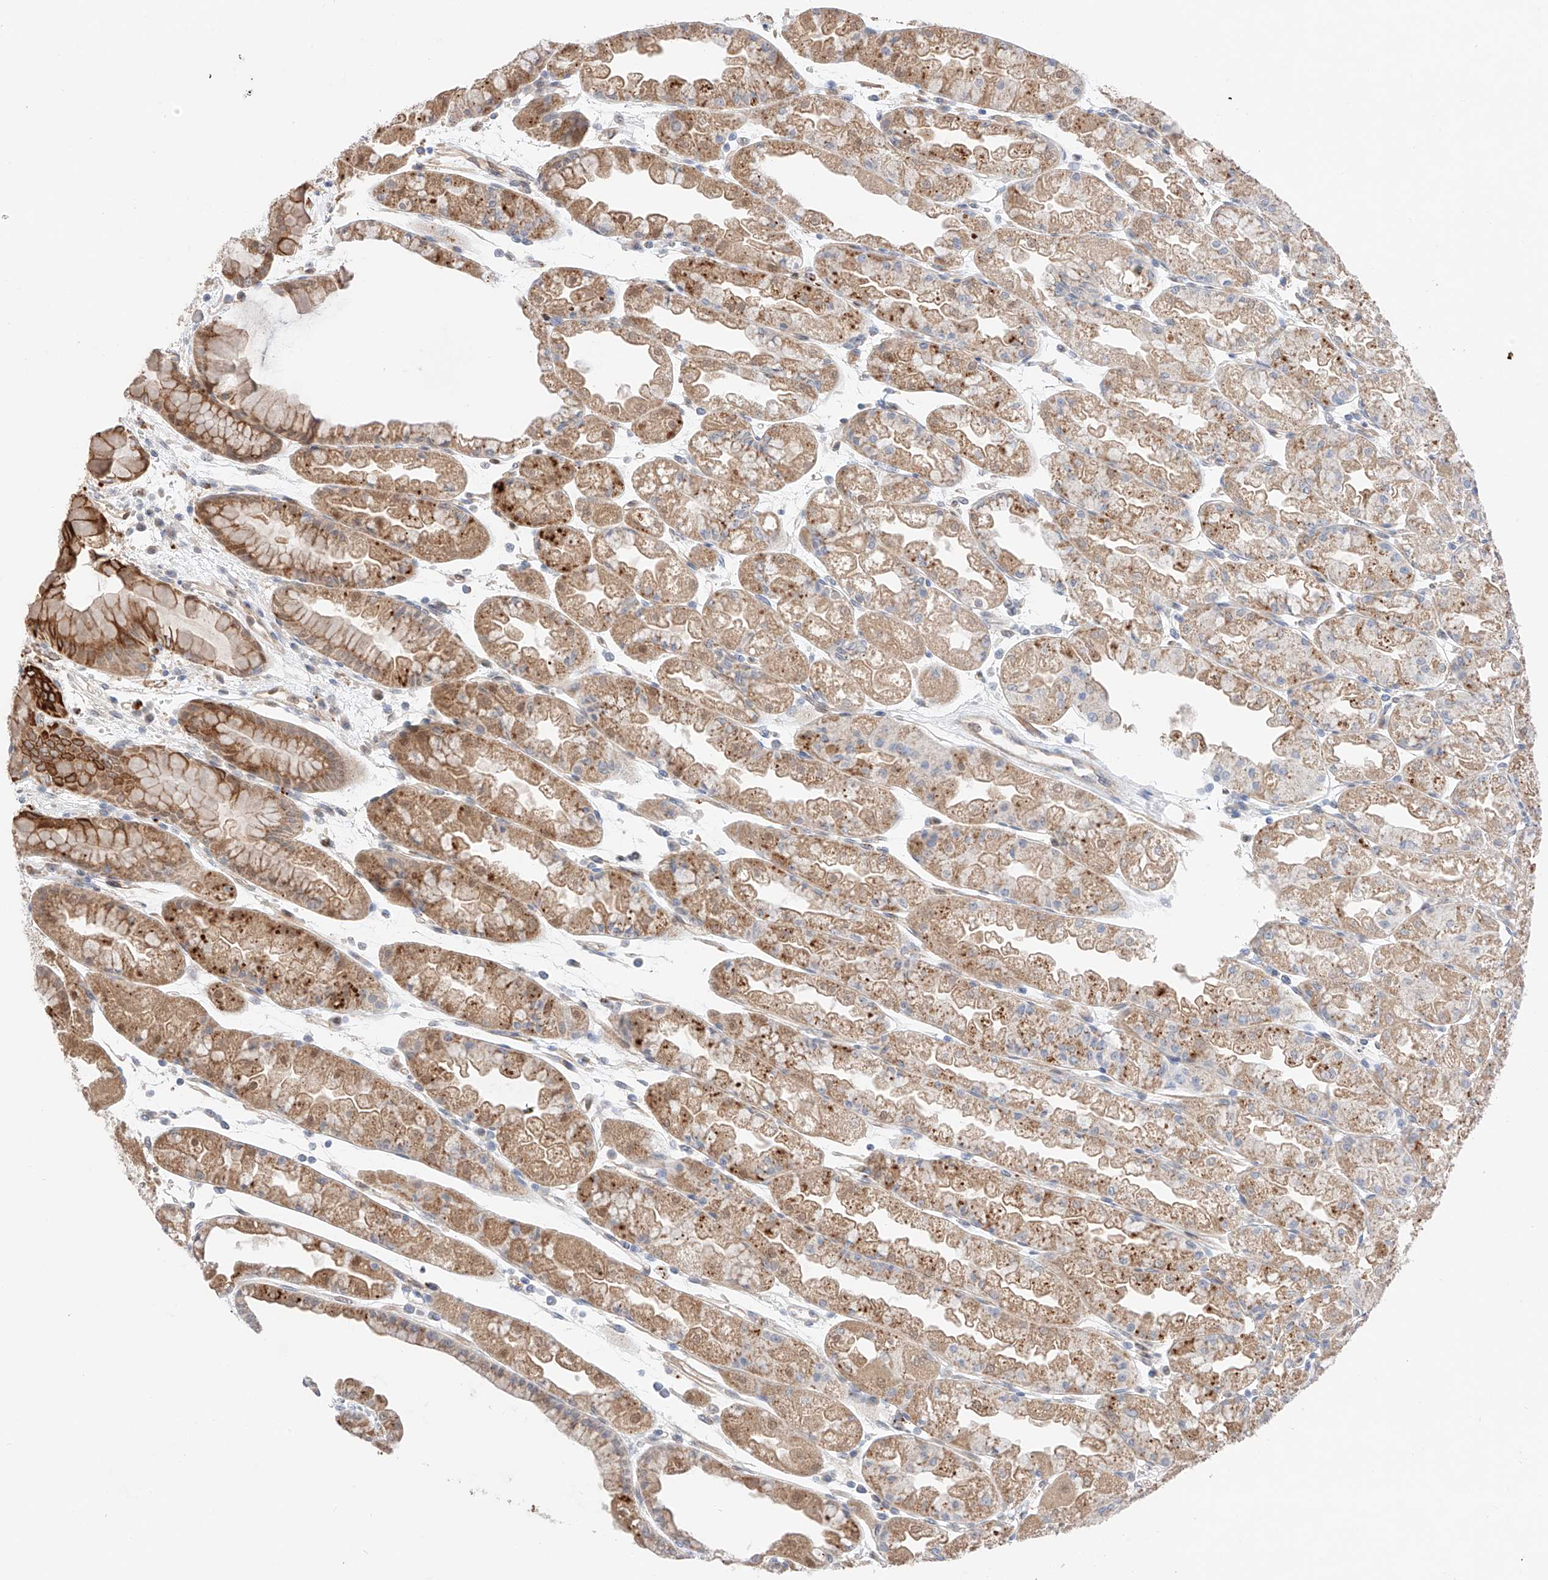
{"staining": {"intensity": "moderate", "quantity": ">75%", "location": "cytoplasmic/membranous,nuclear"}, "tissue": "stomach", "cell_type": "Glandular cells", "image_type": "normal", "snomed": [{"axis": "morphology", "description": "Normal tissue, NOS"}, {"axis": "topography", "description": "Stomach, upper"}], "caption": "Immunohistochemical staining of normal stomach shows medium levels of moderate cytoplasmic/membranous,nuclear positivity in about >75% of glandular cells.", "gene": "GCNT1", "patient": {"sex": "male", "age": 47}}